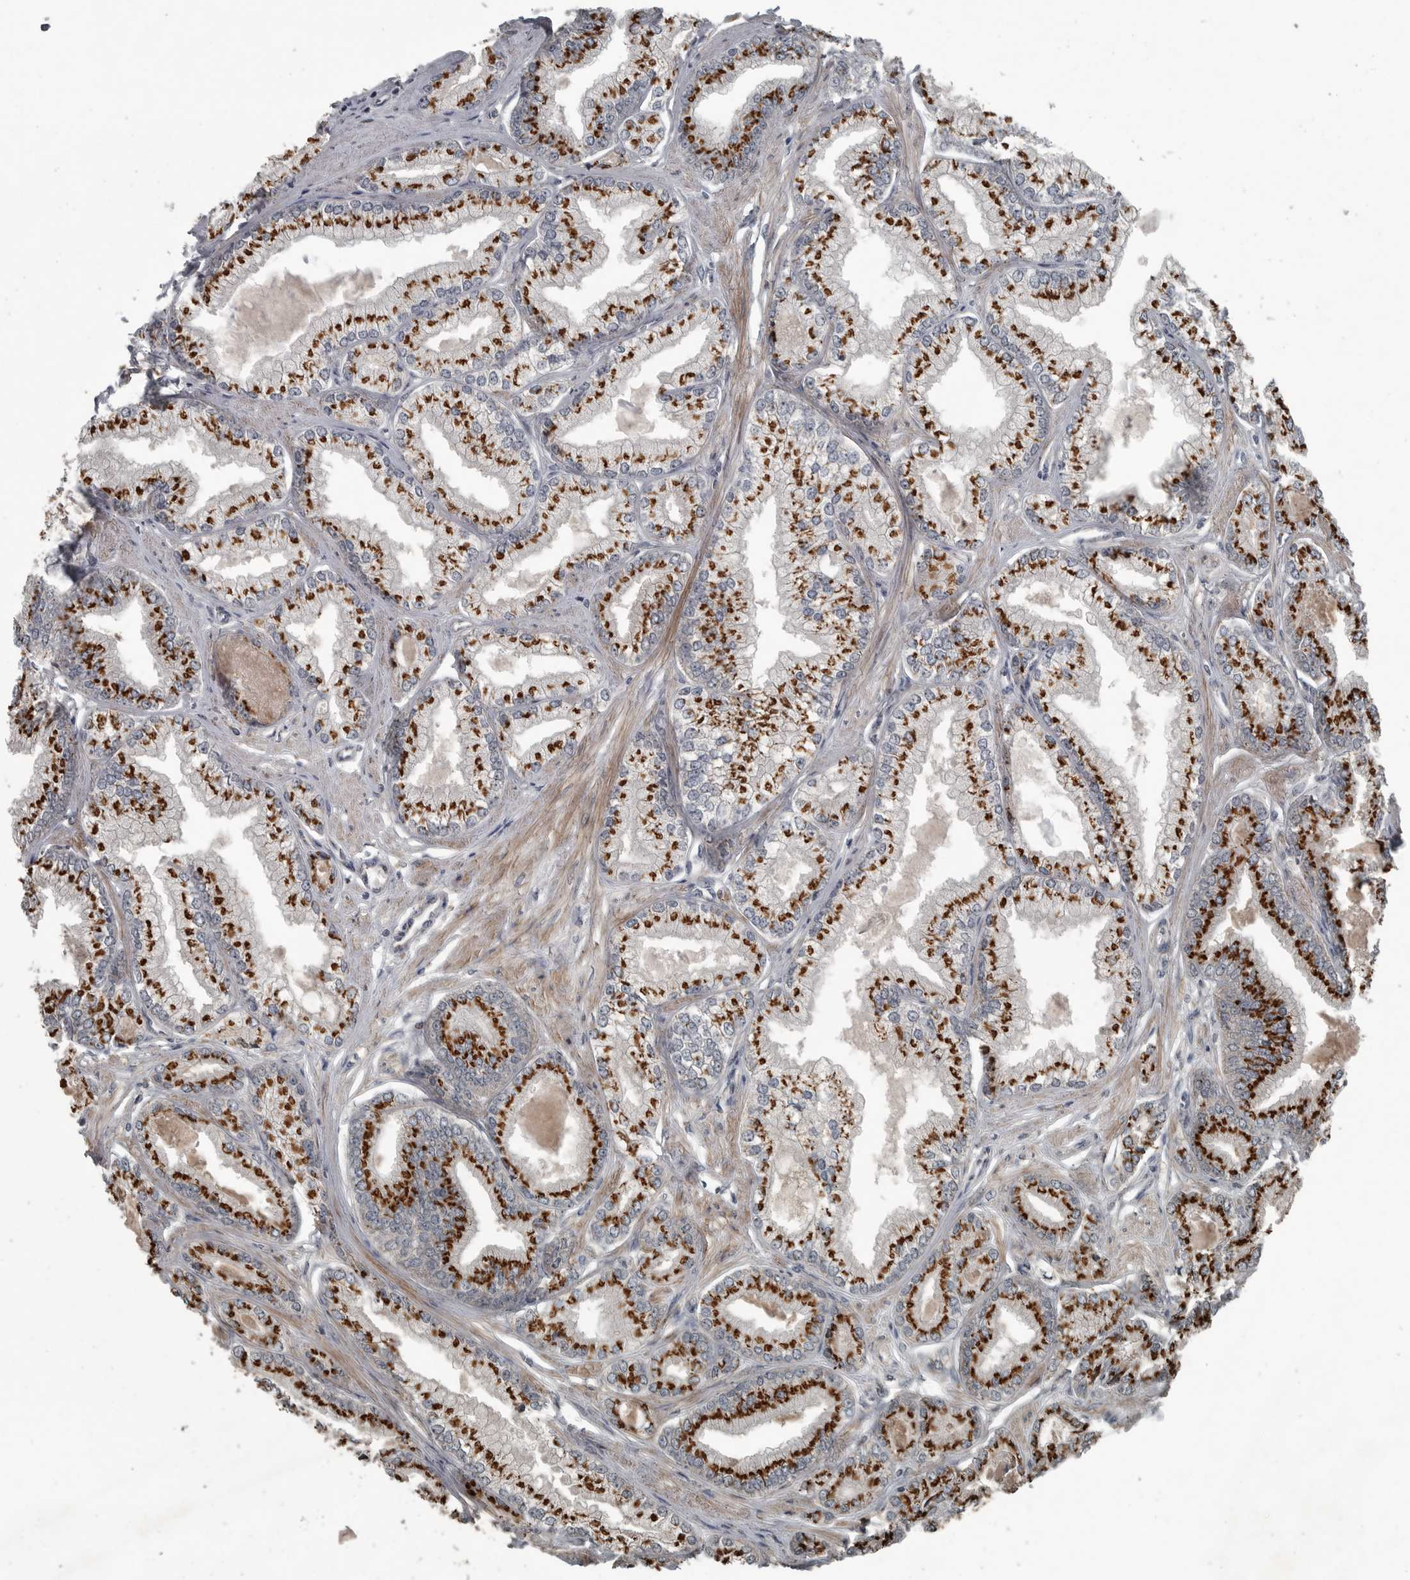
{"staining": {"intensity": "strong", "quantity": ">75%", "location": "cytoplasmic/membranous"}, "tissue": "prostate cancer", "cell_type": "Tumor cells", "image_type": "cancer", "snomed": [{"axis": "morphology", "description": "Adenocarcinoma, Low grade"}, {"axis": "topography", "description": "Prostate"}], "caption": "Protein expression analysis of prostate cancer (low-grade adenocarcinoma) displays strong cytoplasmic/membranous staining in approximately >75% of tumor cells. The staining was performed using DAB, with brown indicating positive protein expression. Nuclei are stained blue with hematoxylin.", "gene": "ZNF345", "patient": {"sex": "male", "age": 52}}